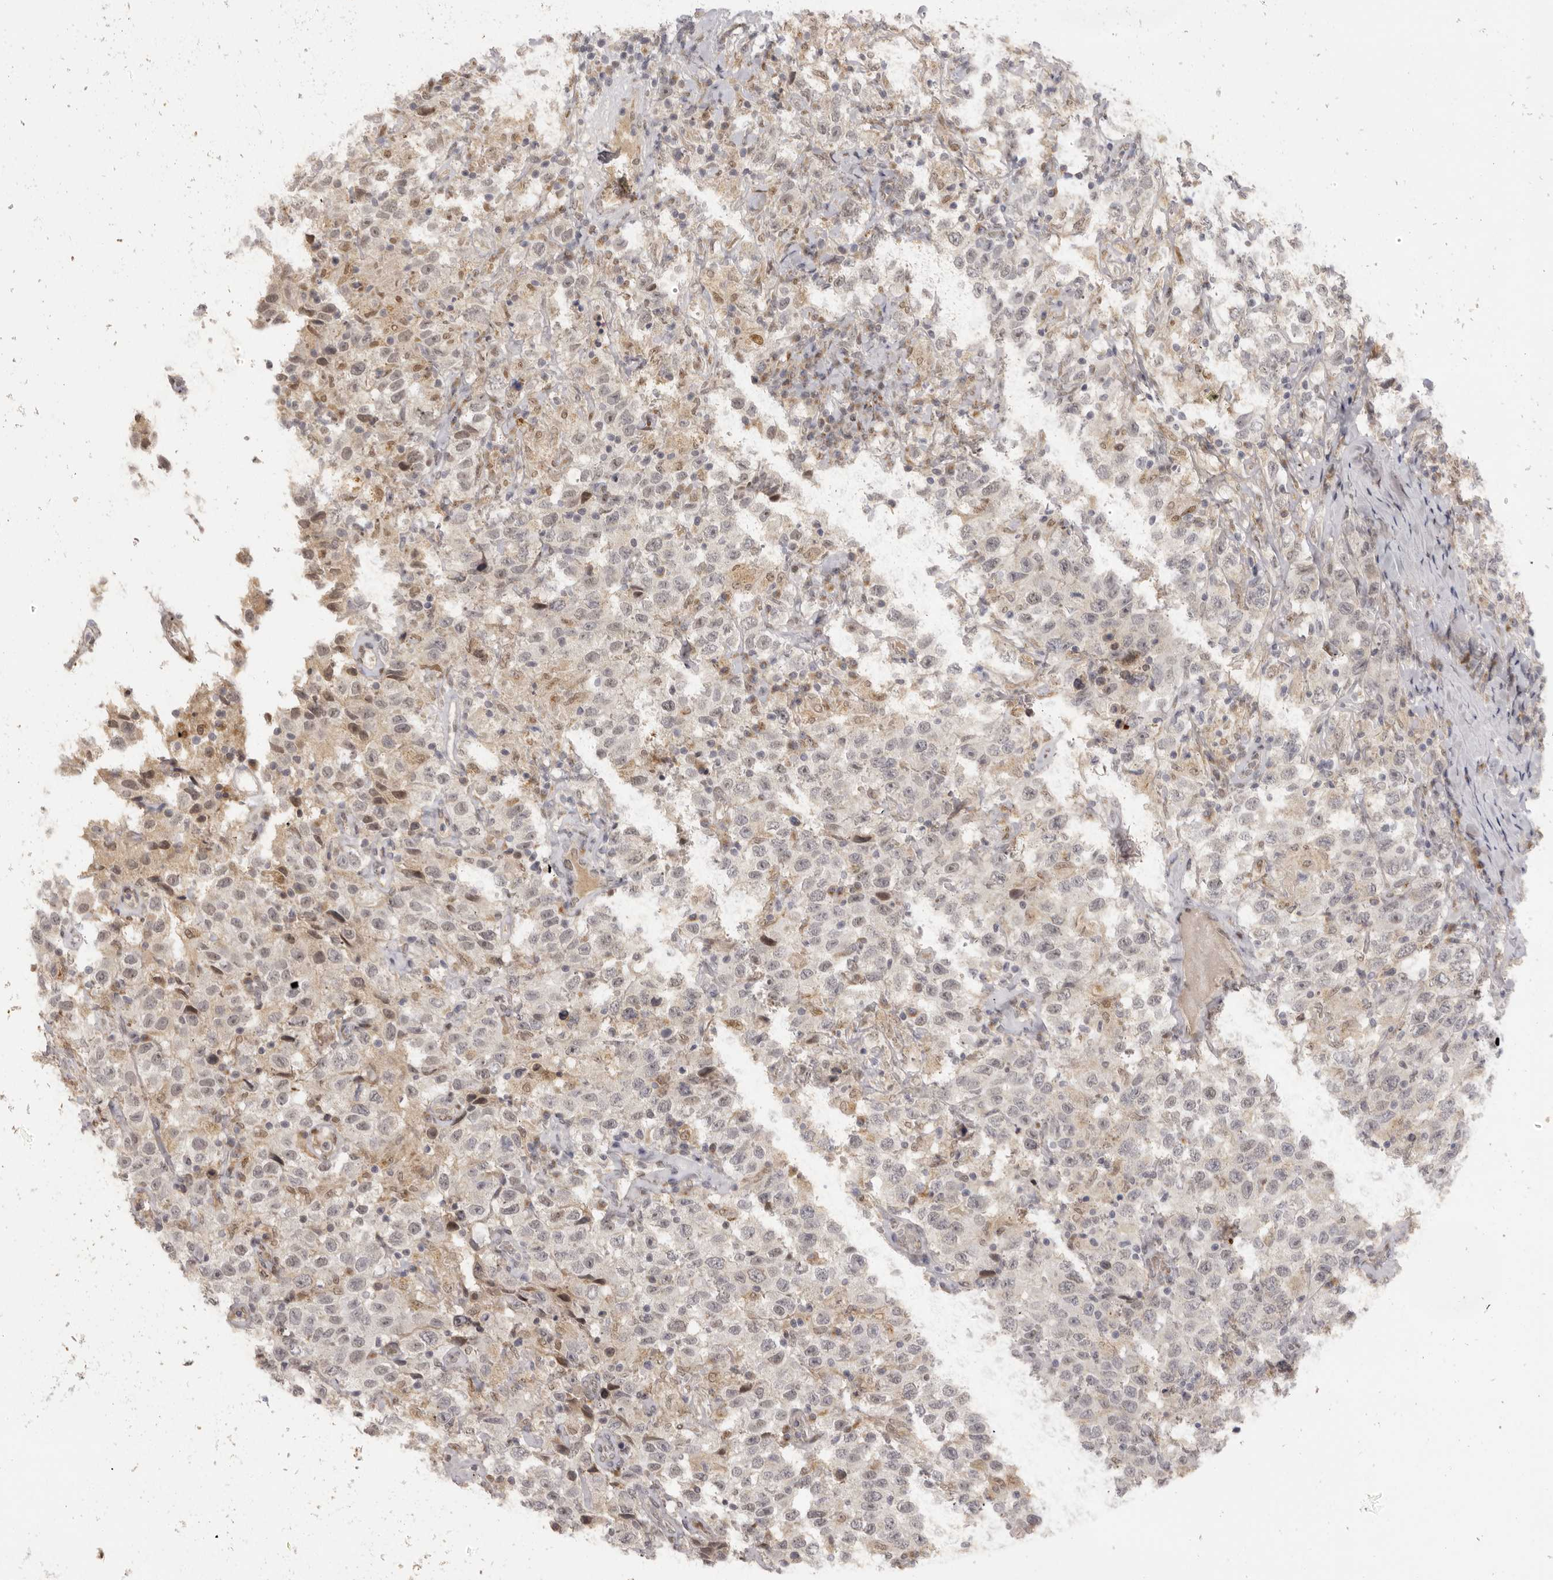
{"staining": {"intensity": "weak", "quantity": "<25%", "location": "nuclear"}, "tissue": "testis cancer", "cell_type": "Tumor cells", "image_type": "cancer", "snomed": [{"axis": "morphology", "description": "Seminoma, NOS"}, {"axis": "topography", "description": "Testis"}], "caption": "This is an immunohistochemistry (IHC) micrograph of human seminoma (testis). There is no positivity in tumor cells.", "gene": "ZNF326", "patient": {"sex": "male", "age": 41}}